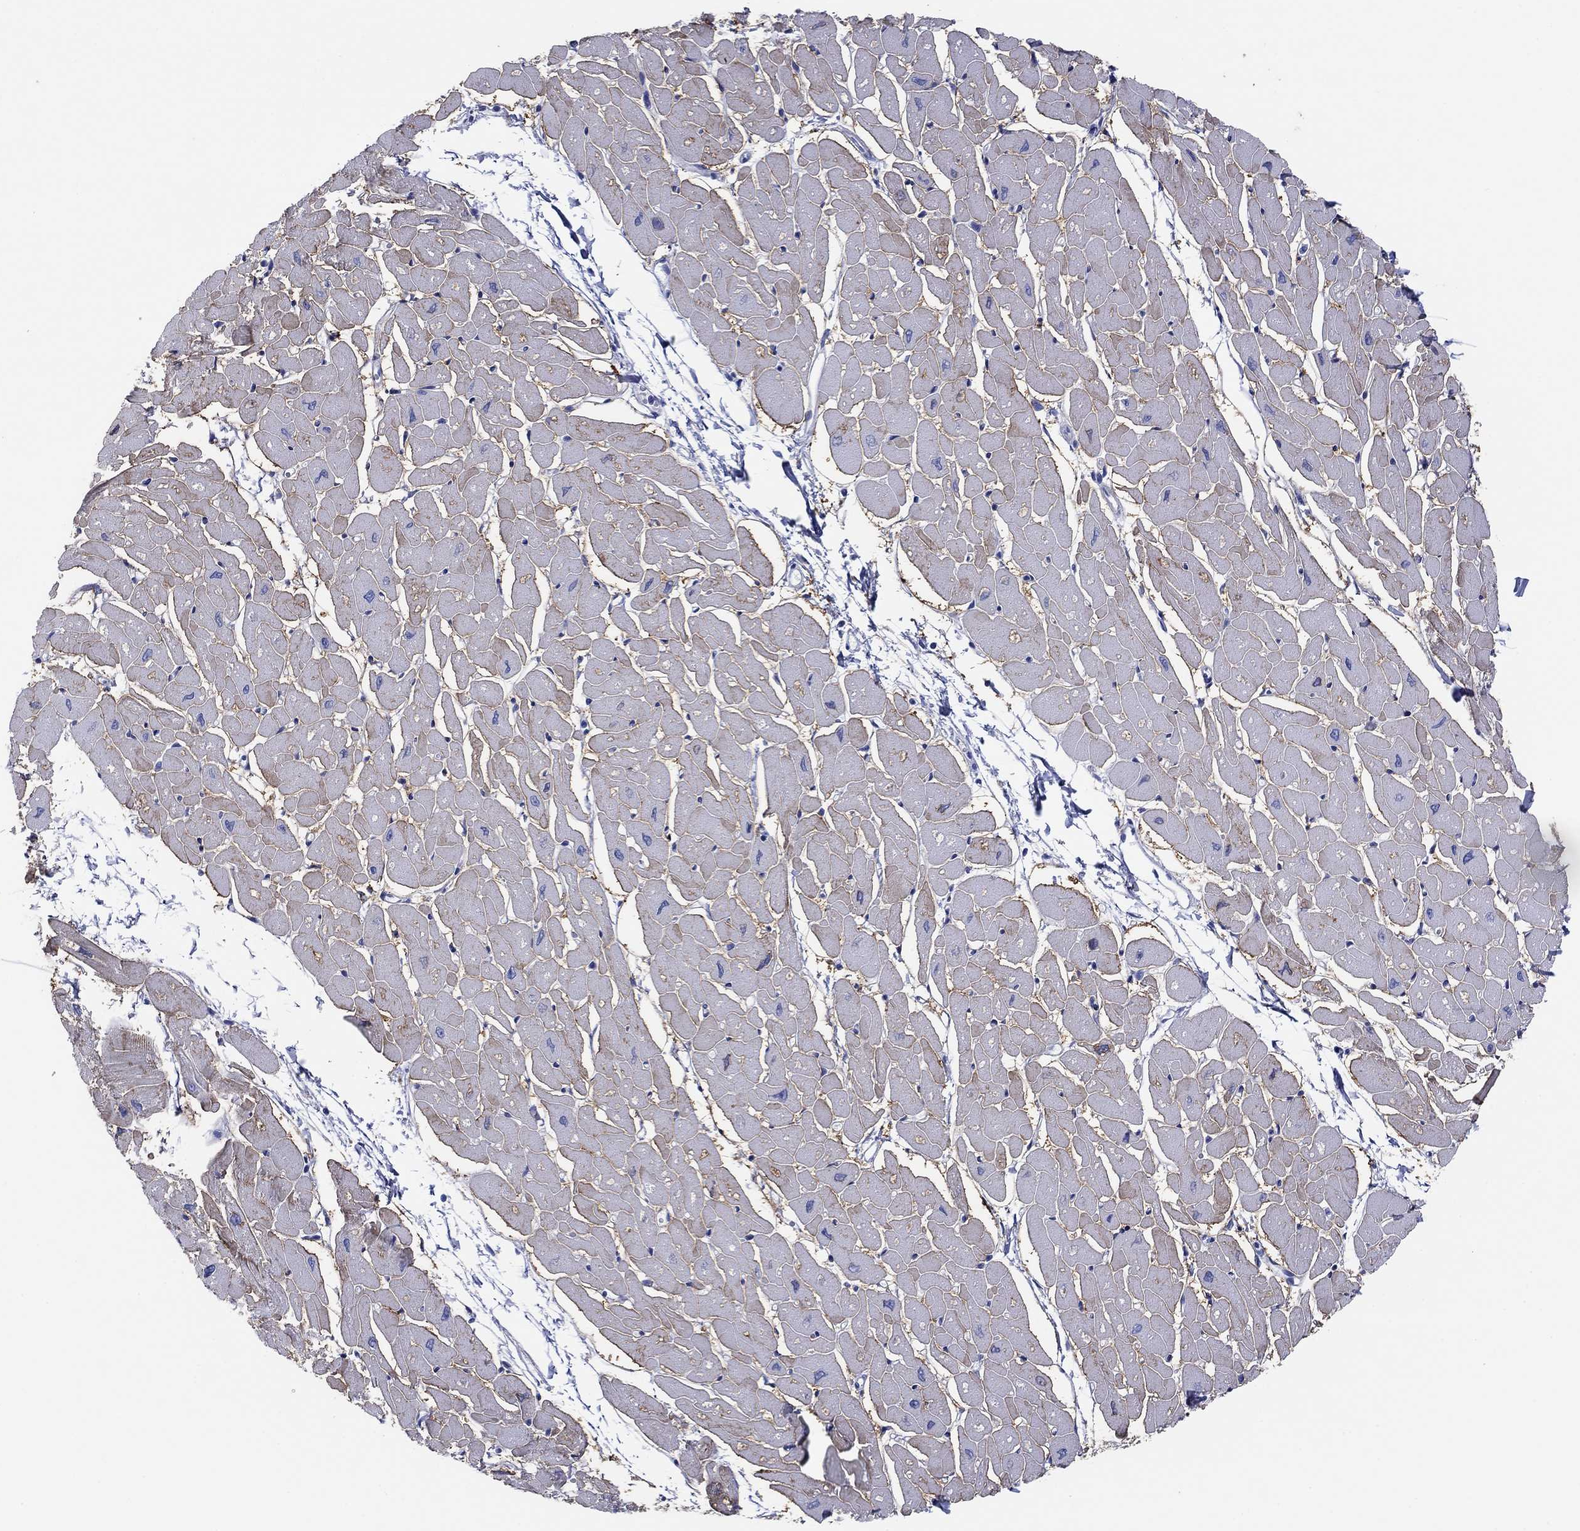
{"staining": {"intensity": "moderate", "quantity": "25%-75%", "location": "cytoplasmic/membranous"}, "tissue": "heart muscle", "cell_type": "Cardiomyocytes", "image_type": "normal", "snomed": [{"axis": "morphology", "description": "Normal tissue, NOS"}, {"axis": "topography", "description": "Heart"}], "caption": "Immunohistochemistry (DAB (3,3'-diaminobenzidine)) staining of unremarkable heart muscle demonstrates moderate cytoplasmic/membranous protein positivity in about 25%-75% of cardiomyocytes.", "gene": "ATP1B1", "patient": {"sex": "male", "age": 57}}